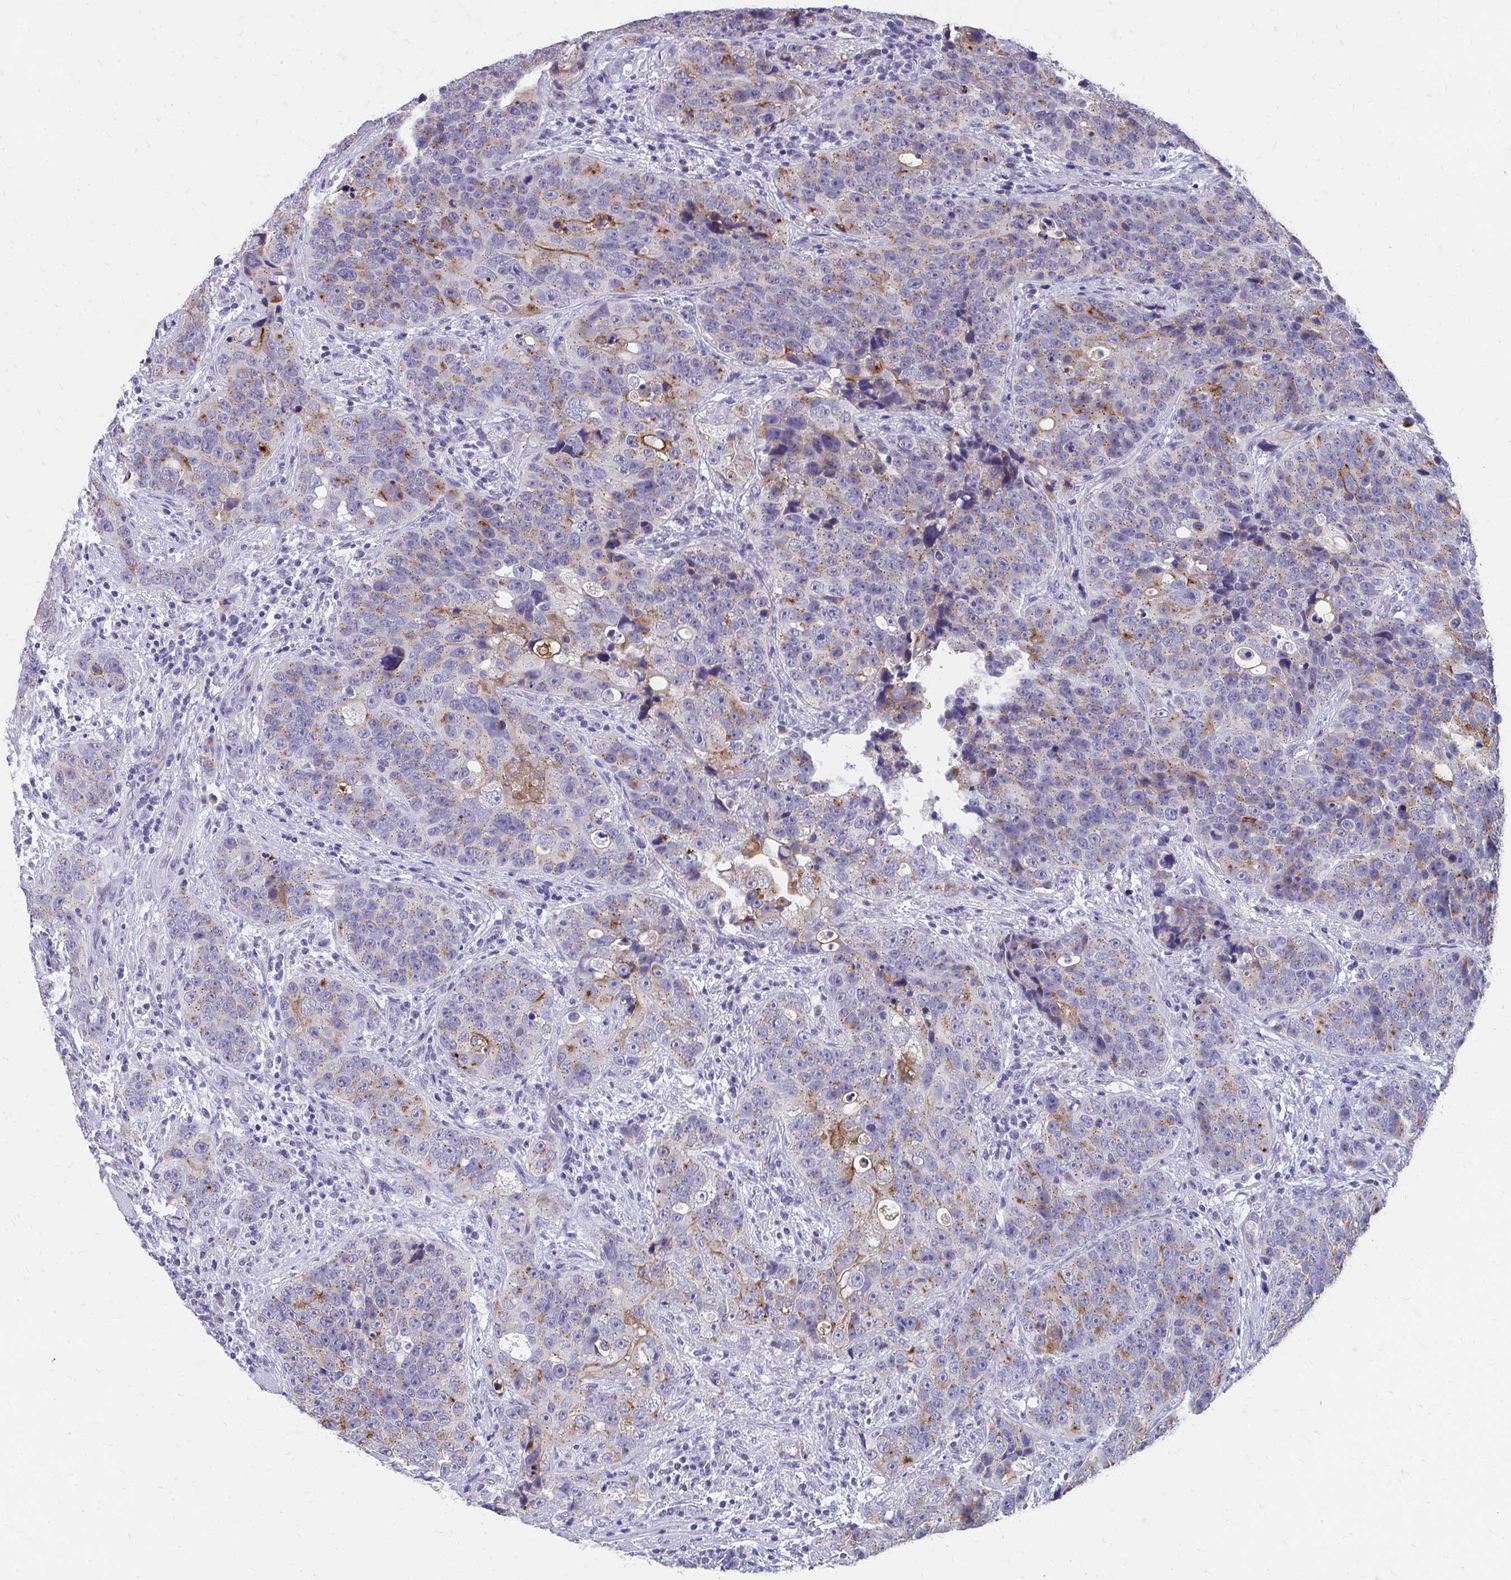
{"staining": {"intensity": "moderate", "quantity": "25%-75%", "location": "cytoplasmic/membranous"}, "tissue": "urothelial cancer", "cell_type": "Tumor cells", "image_type": "cancer", "snomed": [{"axis": "morphology", "description": "Urothelial carcinoma, NOS"}, {"axis": "topography", "description": "Urinary bladder"}], "caption": "Protein staining displays moderate cytoplasmic/membranous staining in about 25%-75% of tumor cells in transitional cell carcinoma.", "gene": "TMPRSS2", "patient": {"sex": "male", "age": 52}}